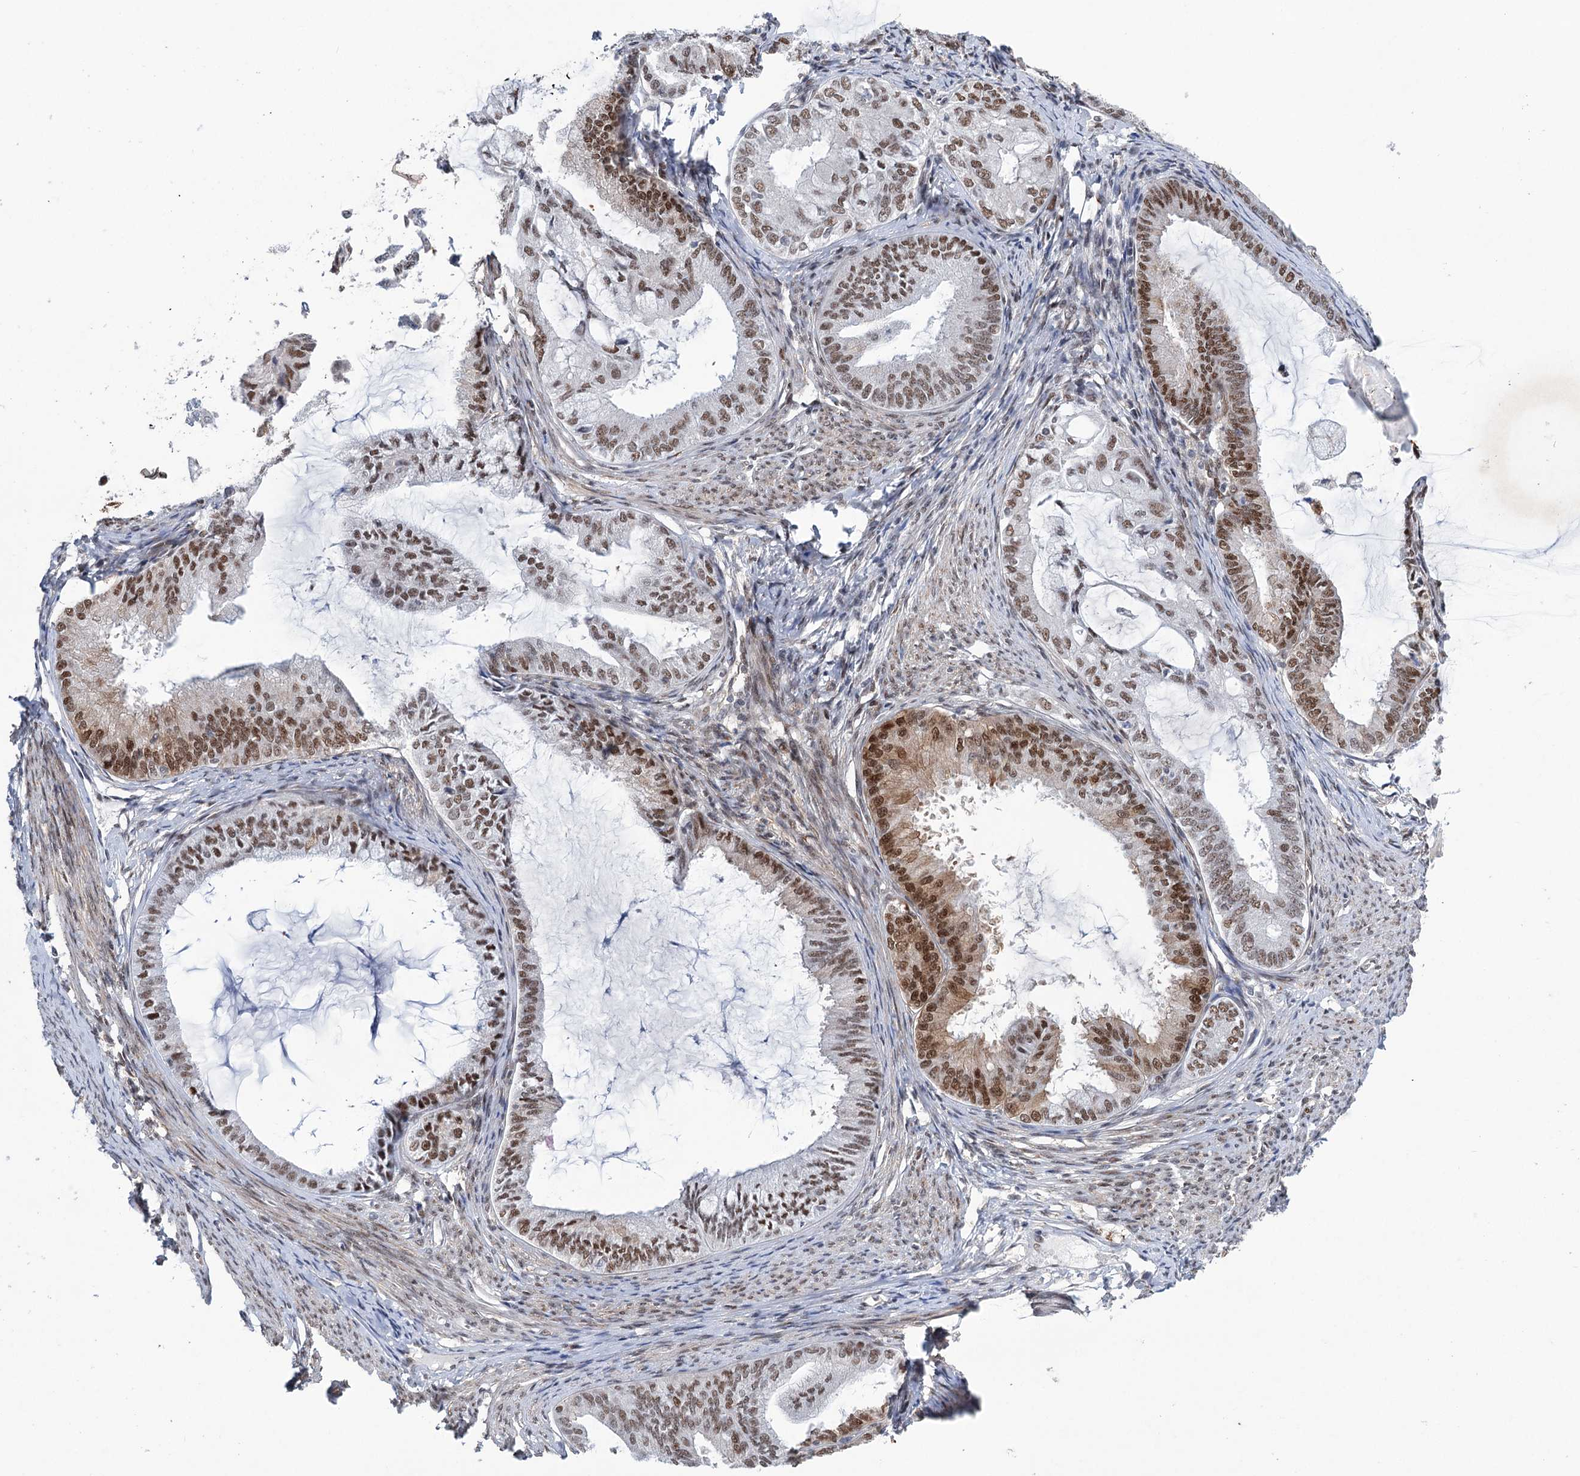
{"staining": {"intensity": "moderate", "quantity": ">75%", "location": "cytoplasmic/membranous,nuclear"}, "tissue": "endometrial cancer", "cell_type": "Tumor cells", "image_type": "cancer", "snomed": [{"axis": "morphology", "description": "Adenocarcinoma, NOS"}, {"axis": "topography", "description": "Endometrium"}], "caption": "About >75% of tumor cells in endometrial cancer (adenocarcinoma) reveal moderate cytoplasmic/membranous and nuclear protein positivity as visualized by brown immunohistochemical staining.", "gene": "FAM53A", "patient": {"sex": "female", "age": 86}}